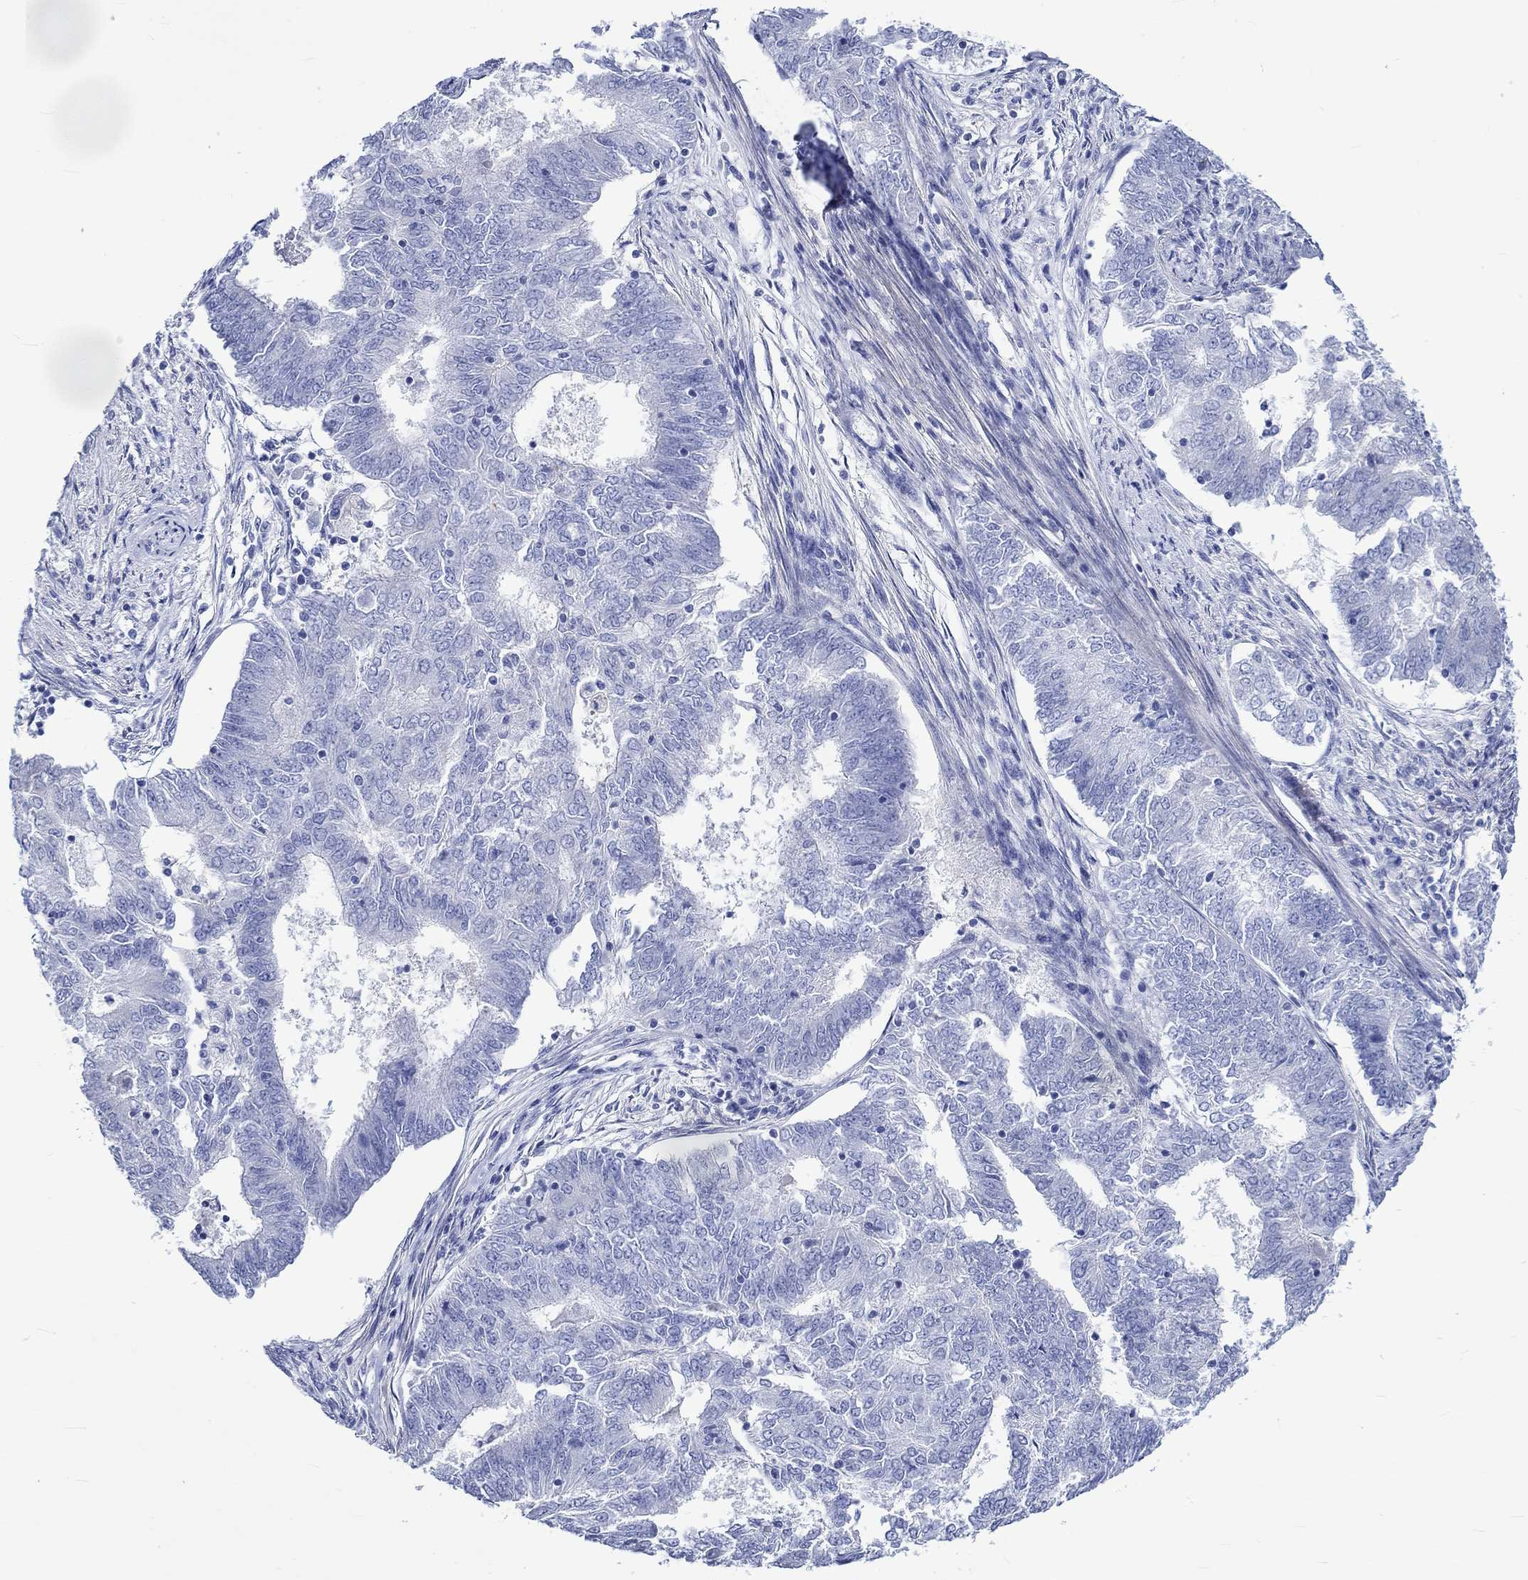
{"staining": {"intensity": "negative", "quantity": "none", "location": "none"}, "tissue": "endometrial cancer", "cell_type": "Tumor cells", "image_type": "cancer", "snomed": [{"axis": "morphology", "description": "Adenocarcinoma, NOS"}, {"axis": "topography", "description": "Endometrium"}], "caption": "Immunohistochemistry micrograph of neoplastic tissue: endometrial adenocarcinoma stained with DAB displays no significant protein positivity in tumor cells.", "gene": "NRIP3", "patient": {"sex": "female", "age": 62}}